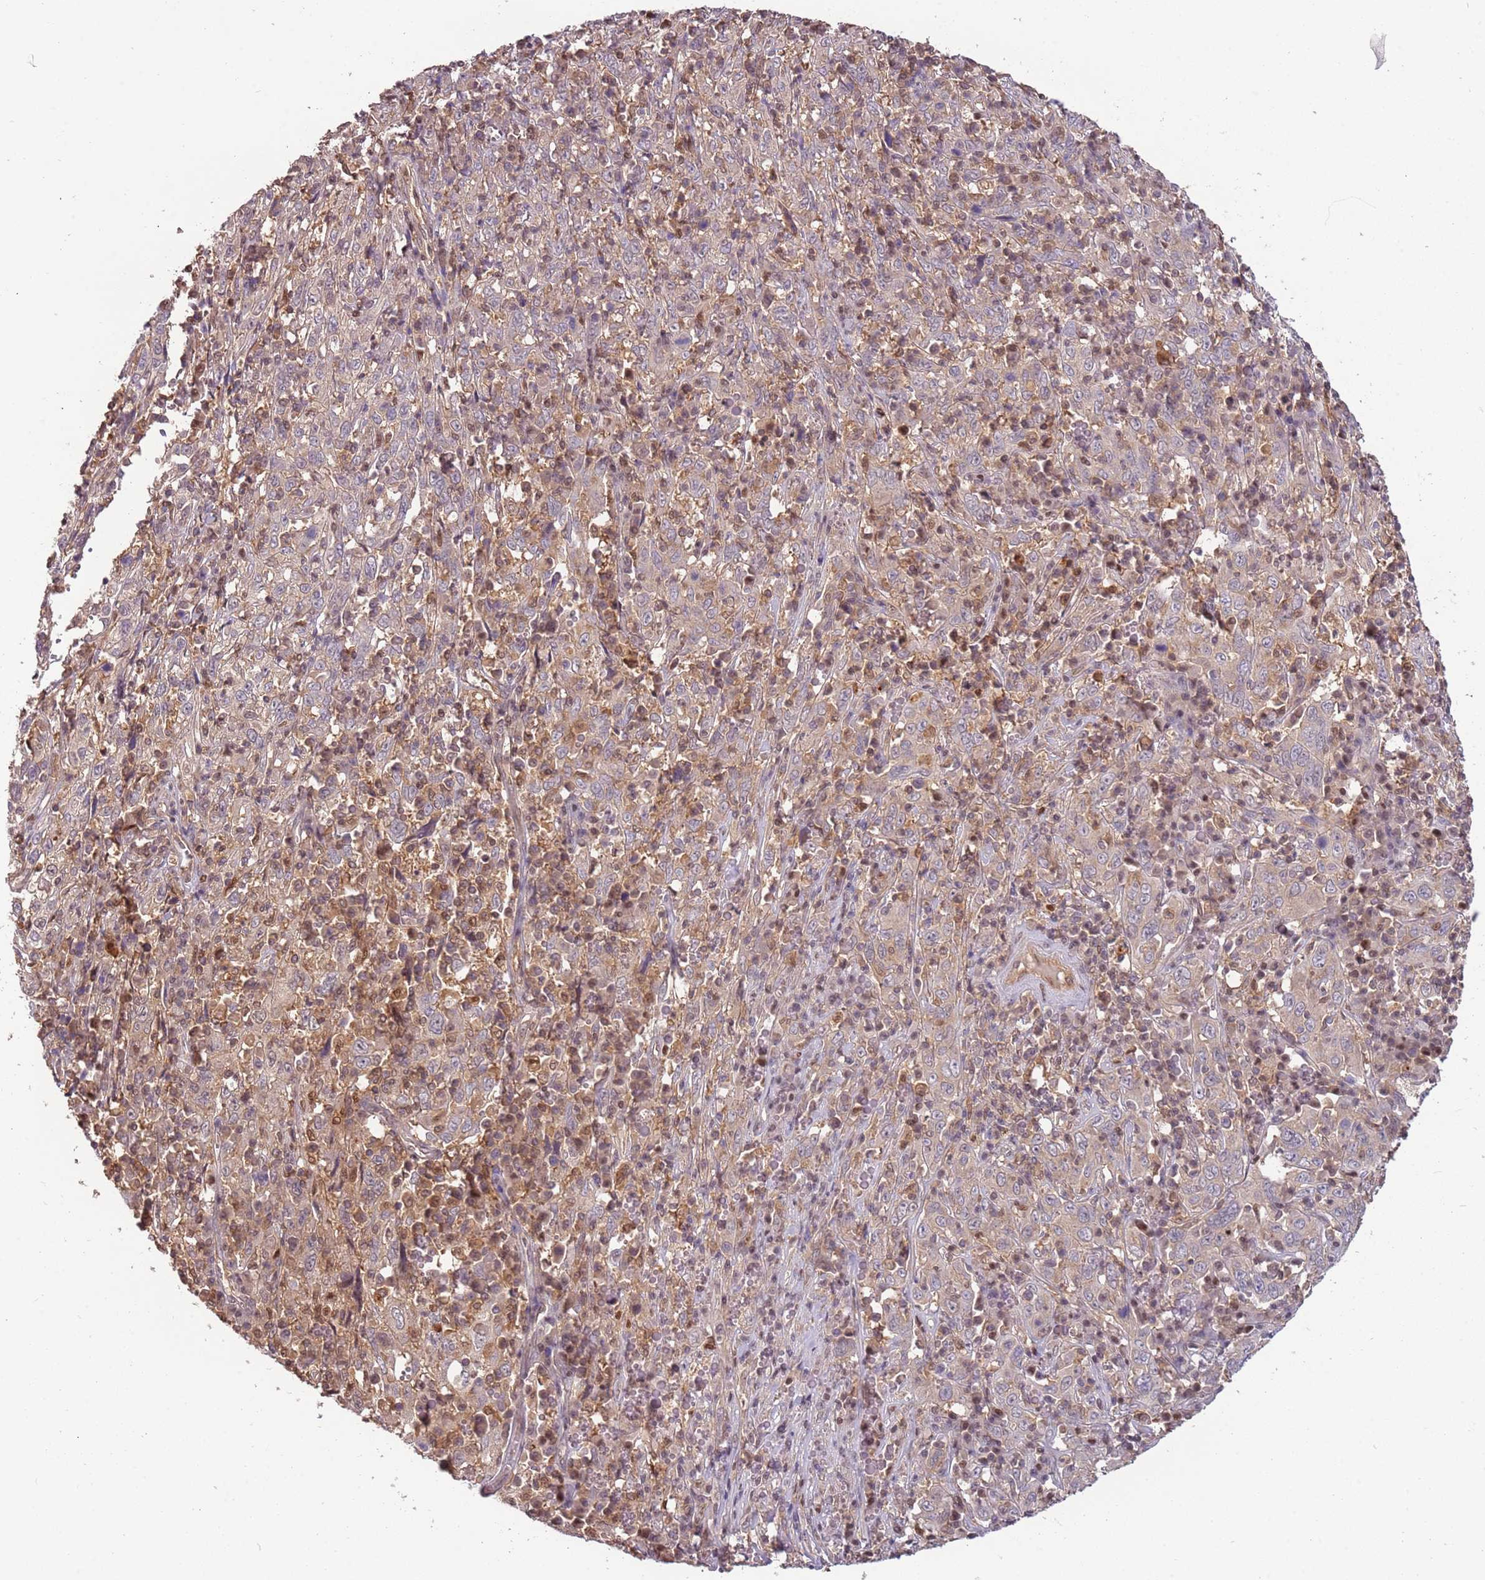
{"staining": {"intensity": "weak", "quantity": "25%-75%", "location": "cytoplasmic/membranous"}, "tissue": "cervical cancer", "cell_type": "Tumor cells", "image_type": "cancer", "snomed": [{"axis": "morphology", "description": "Squamous cell carcinoma, NOS"}, {"axis": "topography", "description": "Cervix"}], "caption": "Protein staining demonstrates weak cytoplasmic/membranous positivity in approximately 25%-75% of tumor cells in cervical cancer (squamous cell carcinoma).", "gene": "GSTO2", "patient": {"sex": "female", "age": 46}}